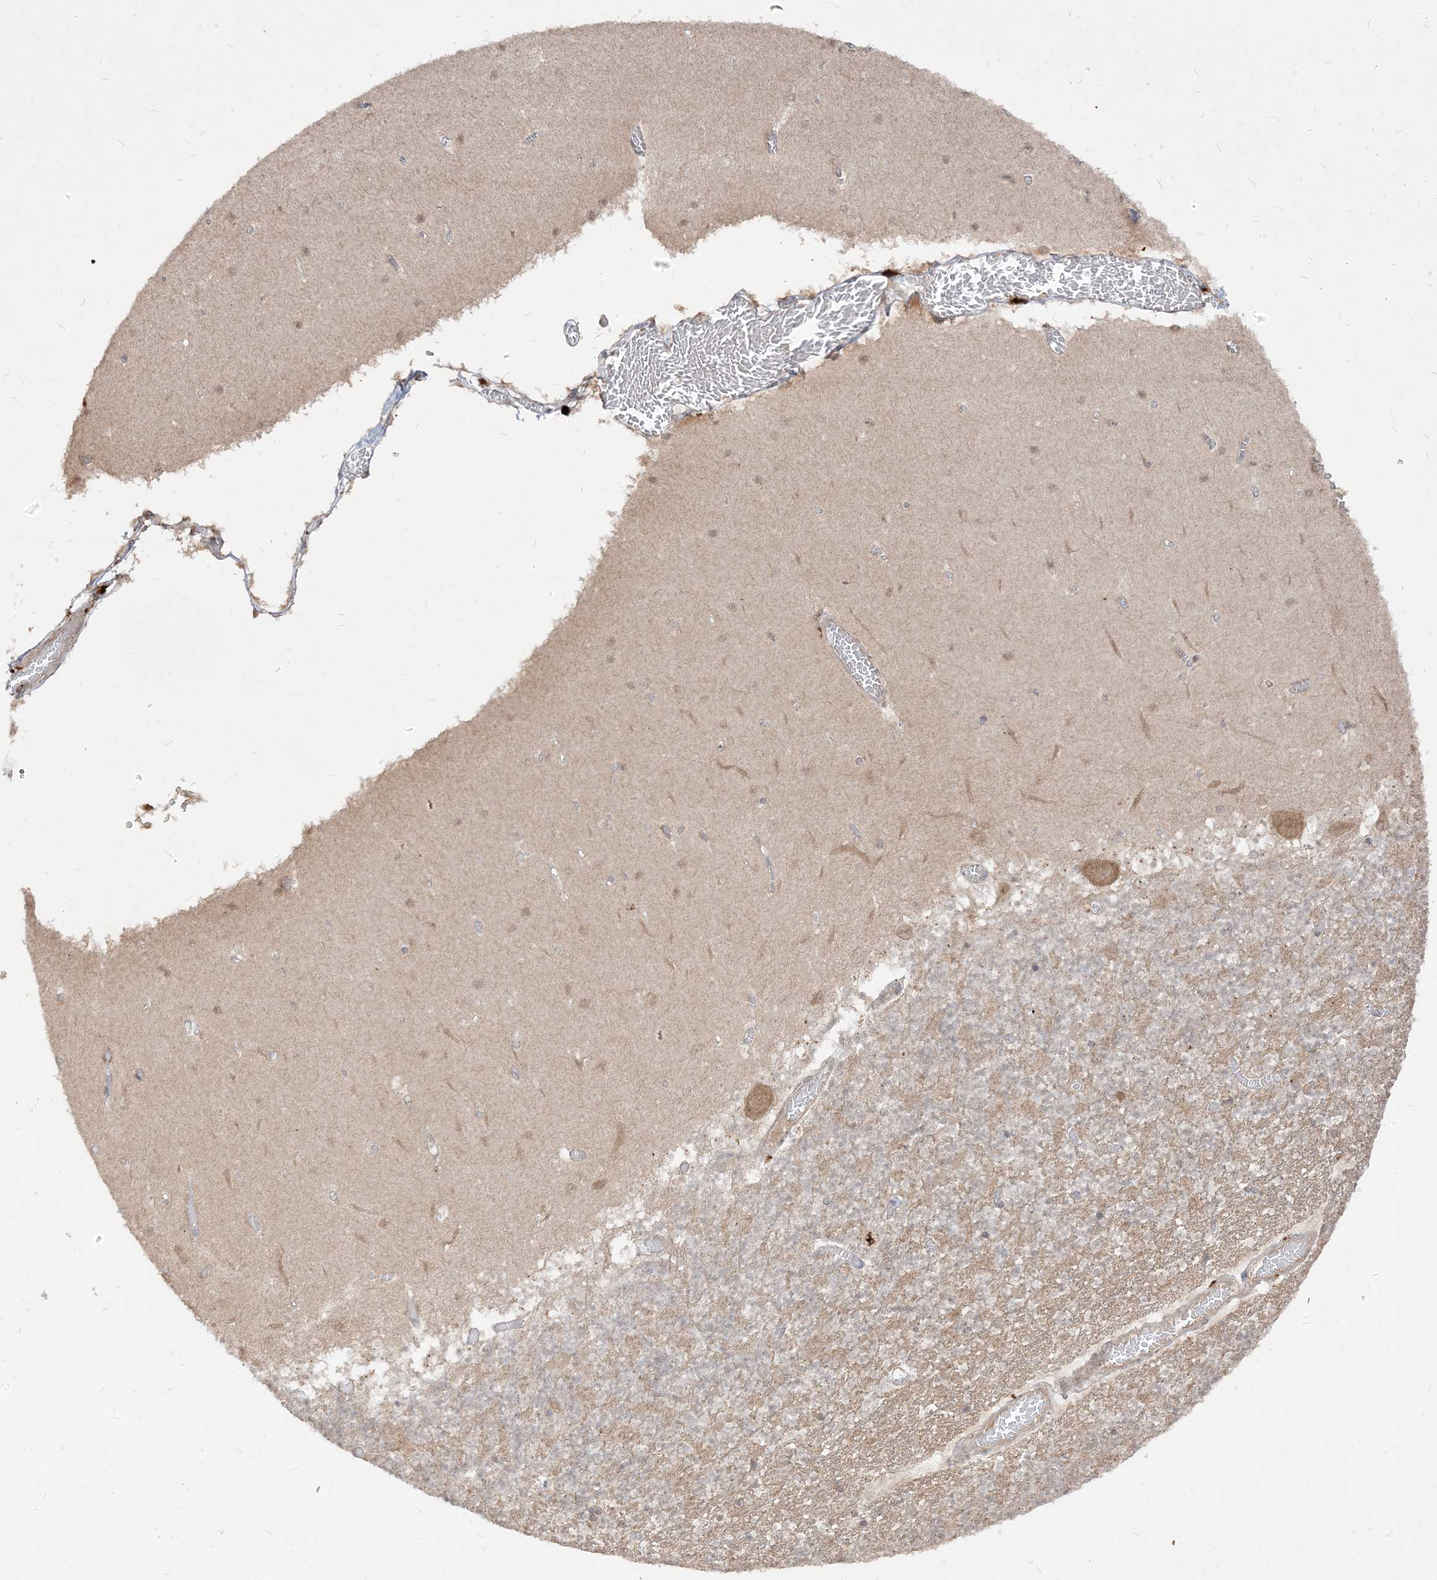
{"staining": {"intensity": "weak", "quantity": "25%-75%", "location": "cytoplasmic/membranous"}, "tissue": "cerebellum", "cell_type": "Cells in granular layer", "image_type": "normal", "snomed": [{"axis": "morphology", "description": "Normal tissue, NOS"}, {"axis": "topography", "description": "Cerebellum"}], "caption": "Weak cytoplasmic/membranous positivity is present in about 25%-75% of cells in granular layer in normal cerebellum. The protein is shown in brown color, while the nuclei are stained blue.", "gene": "TBCC", "patient": {"sex": "female", "age": 28}}